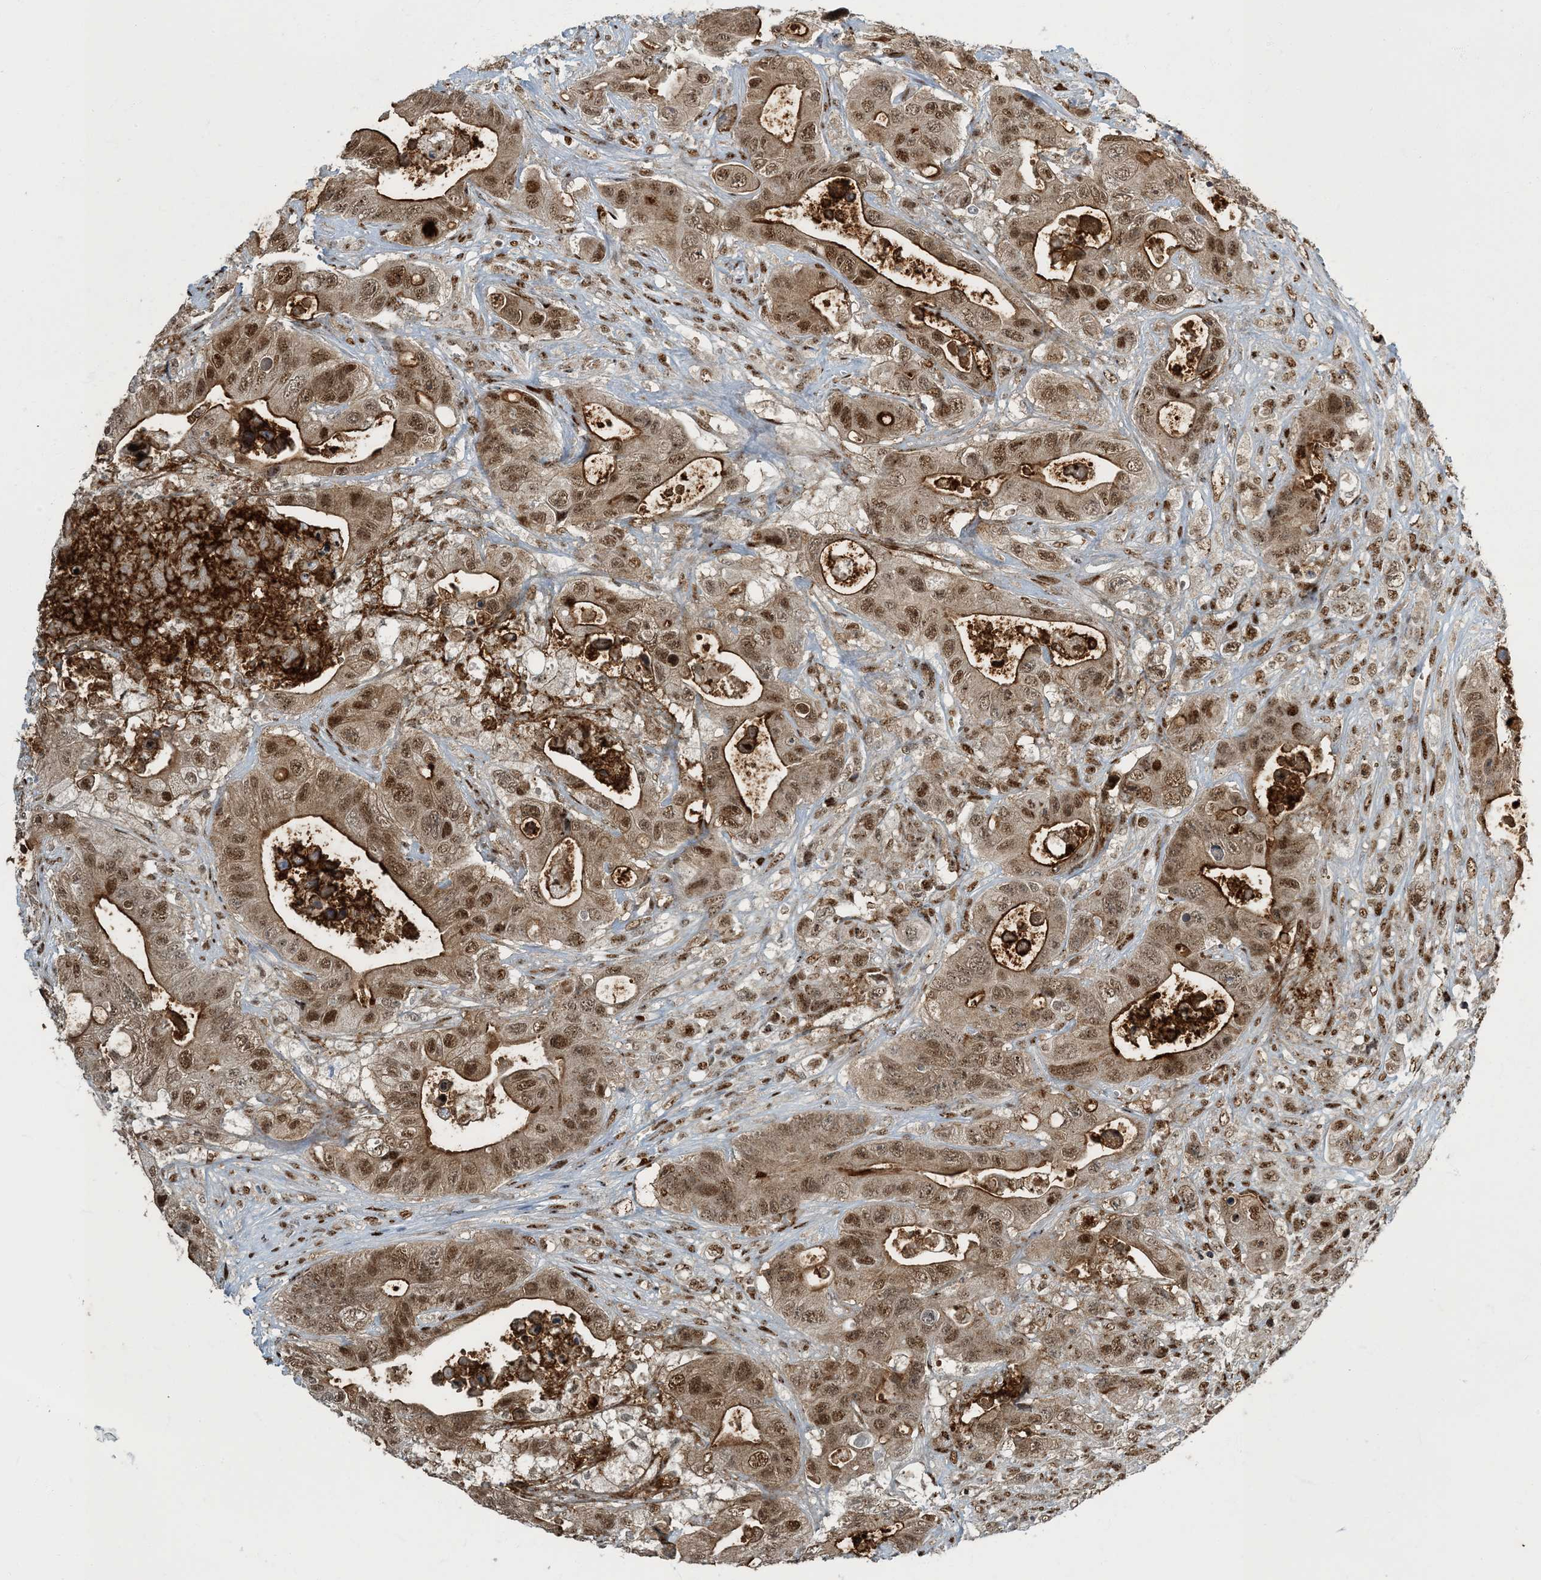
{"staining": {"intensity": "moderate", "quantity": ">75%", "location": "cytoplasmic/membranous,nuclear"}, "tissue": "colorectal cancer", "cell_type": "Tumor cells", "image_type": "cancer", "snomed": [{"axis": "morphology", "description": "Adenocarcinoma, NOS"}, {"axis": "topography", "description": "Colon"}], "caption": "Immunohistochemistry staining of adenocarcinoma (colorectal), which demonstrates medium levels of moderate cytoplasmic/membranous and nuclear expression in approximately >75% of tumor cells indicating moderate cytoplasmic/membranous and nuclear protein positivity. The staining was performed using DAB (3,3'-diaminobenzidine) (brown) for protein detection and nuclei were counterstained in hematoxylin (blue).", "gene": "MBD1", "patient": {"sex": "female", "age": 46}}